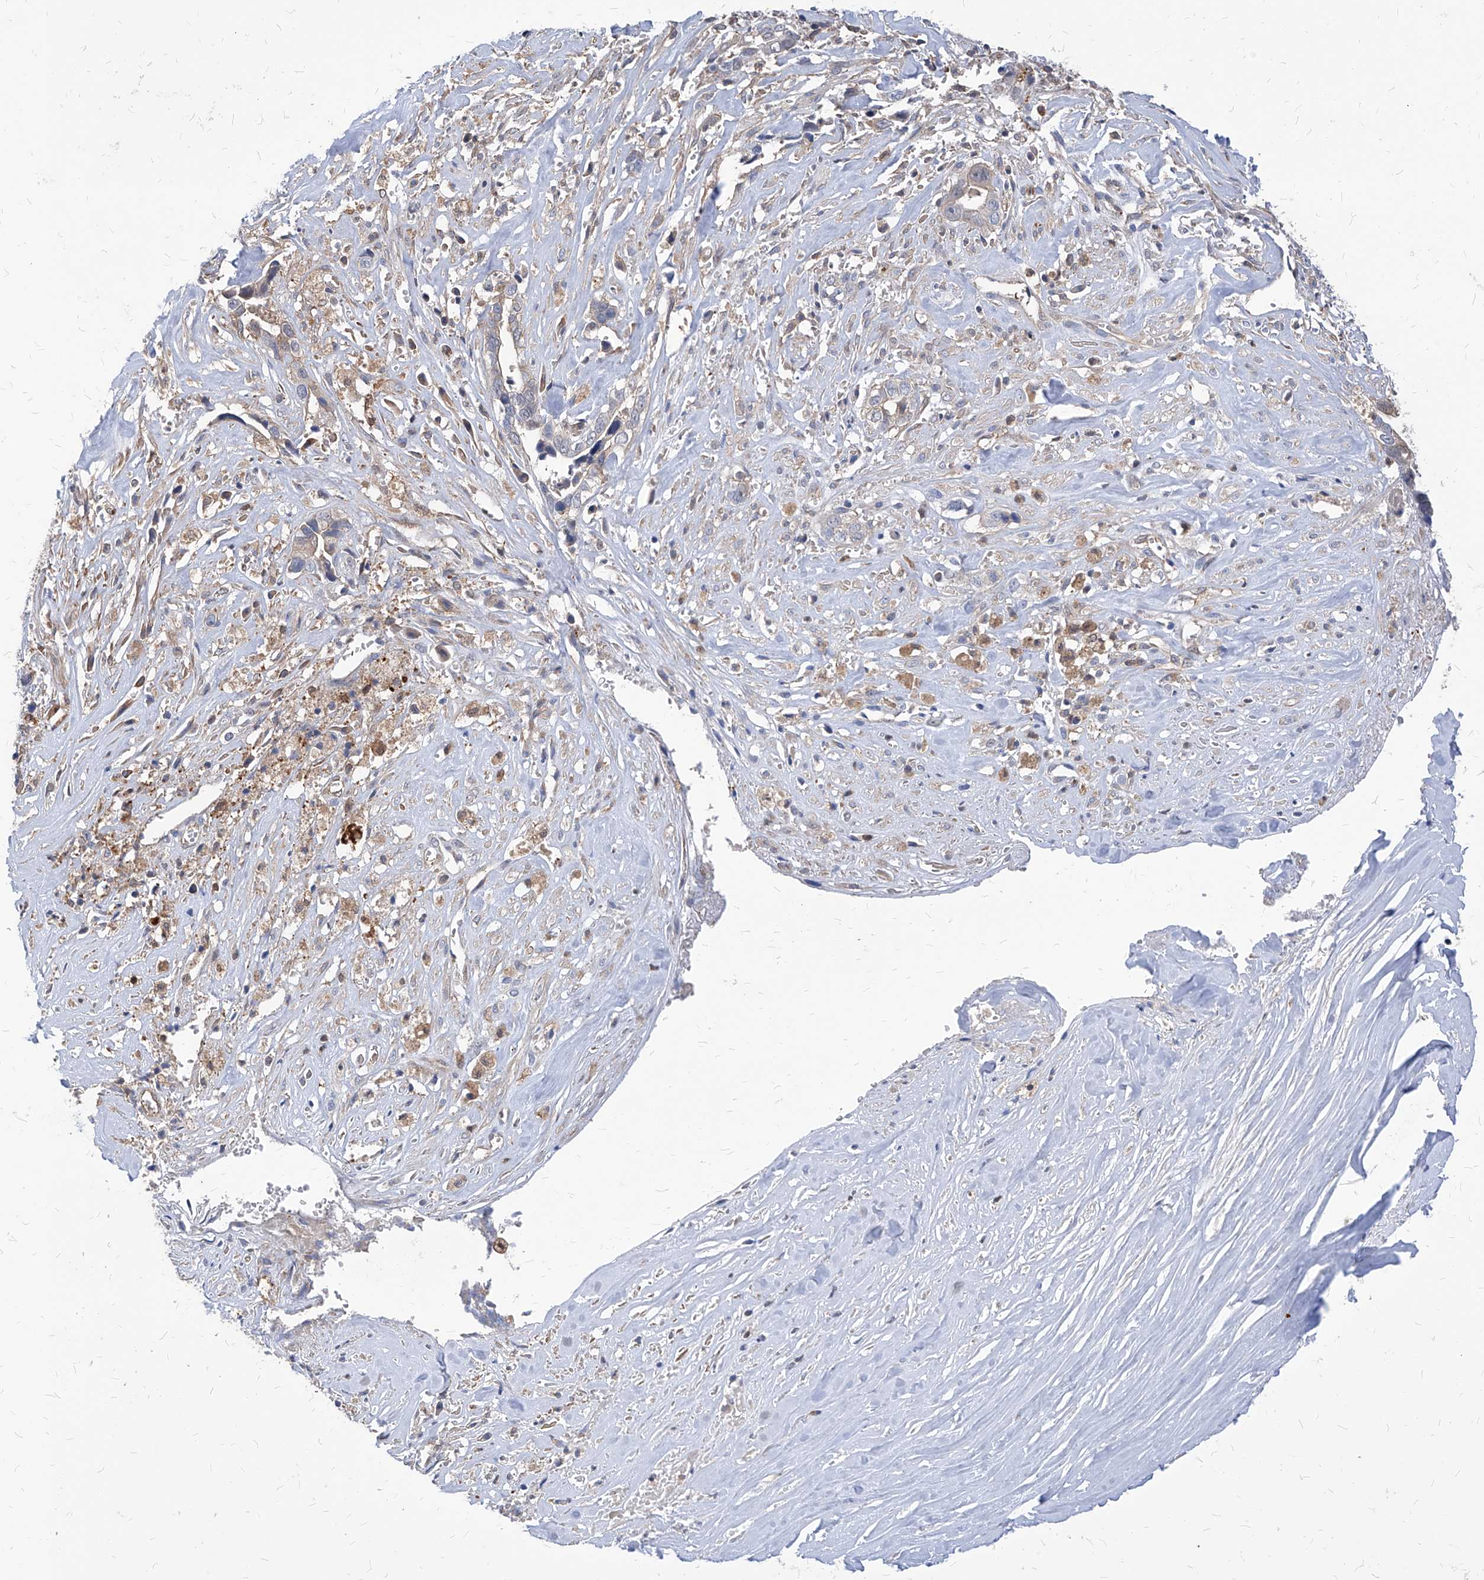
{"staining": {"intensity": "negative", "quantity": "none", "location": "none"}, "tissue": "liver cancer", "cell_type": "Tumor cells", "image_type": "cancer", "snomed": [{"axis": "morphology", "description": "Cholangiocarcinoma"}, {"axis": "topography", "description": "Liver"}], "caption": "High power microscopy image of an IHC image of liver cholangiocarcinoma, revealing no significant staining in tumor cells.", "gene": "ABRACL", "patient": {"sex": "female", "age": 79}}